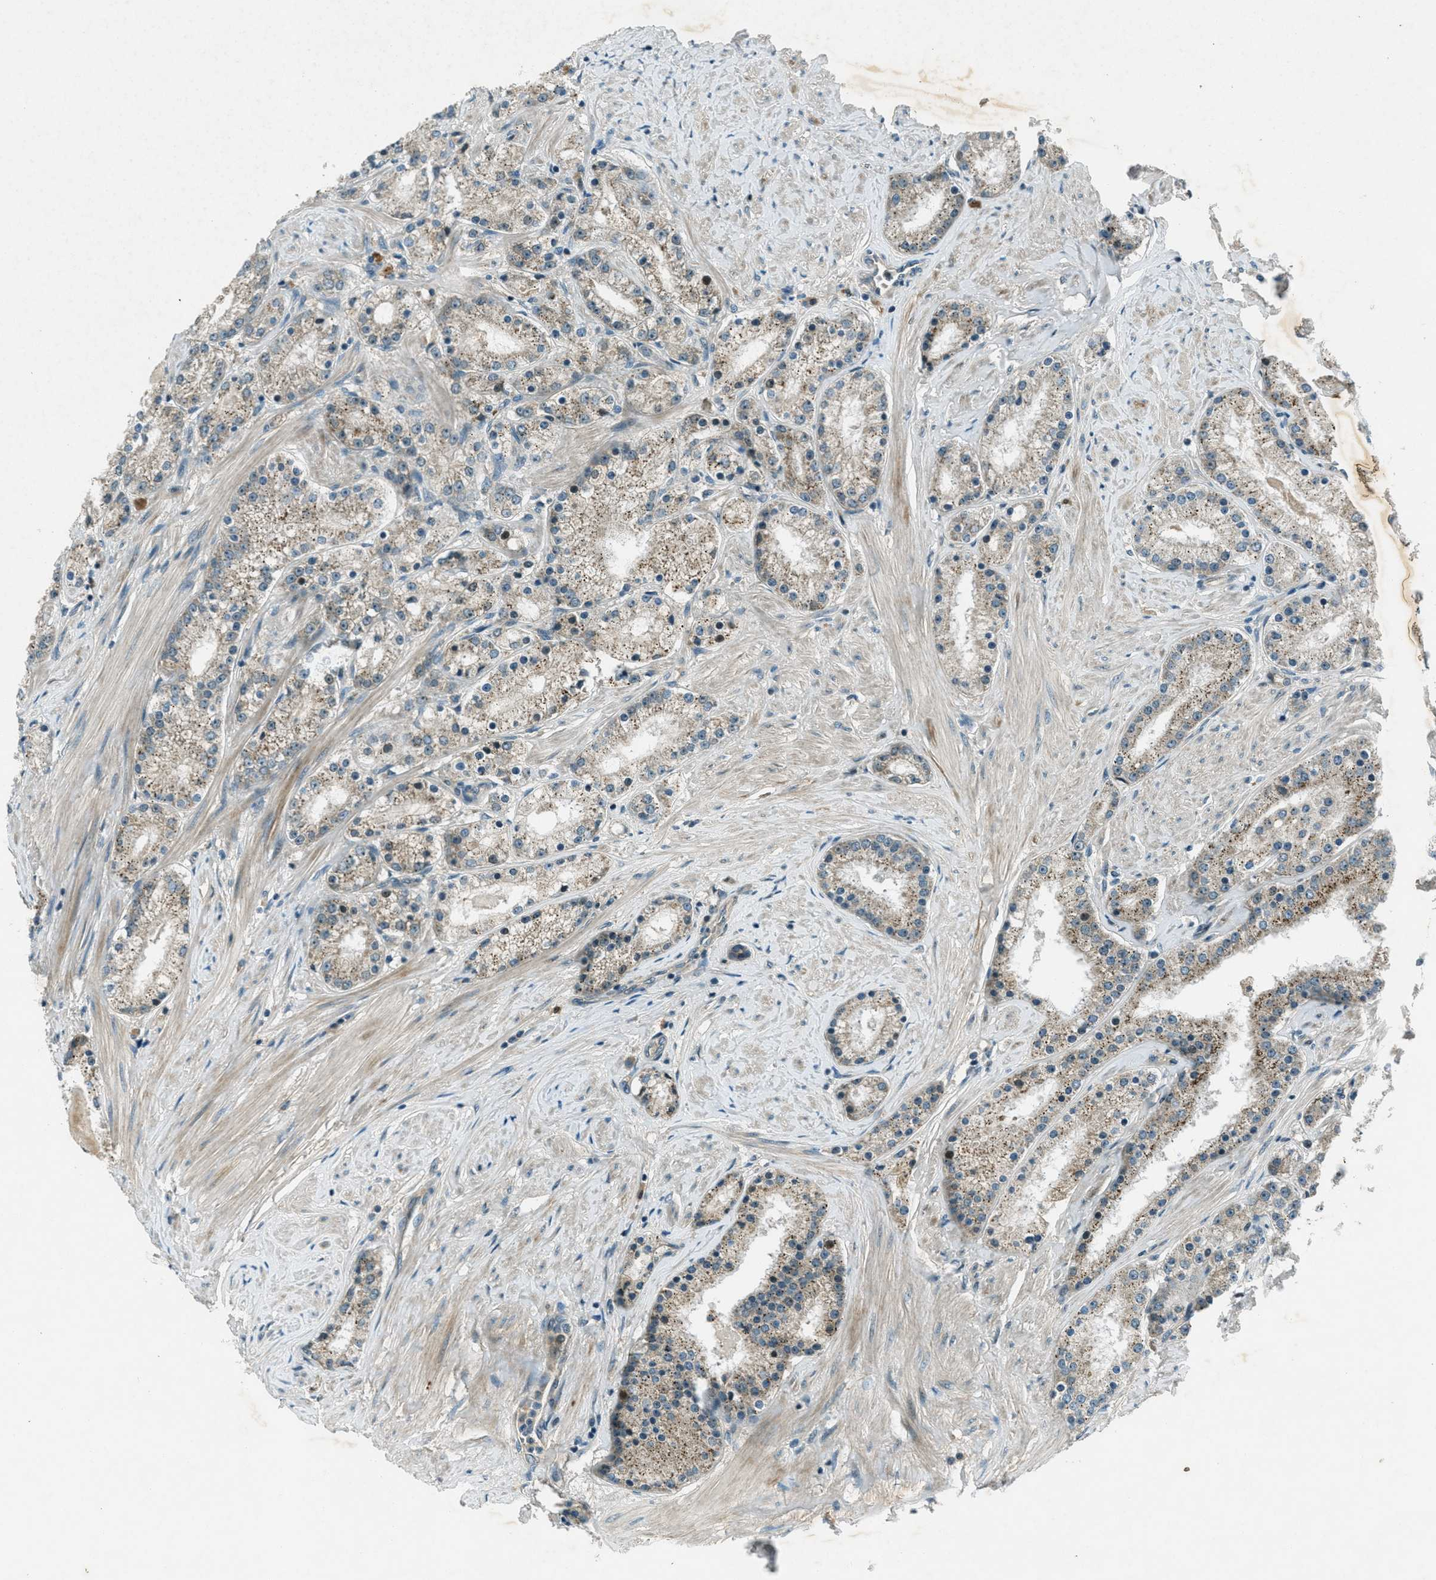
{"staining": {"intensity": "moderate", "quantity": "25%-75%", "location": "cytoplasmic/membranous"}, "tissue": "prostate cancer", "cell_type": "Tumor cells", "image_type": "cancer", "snomed": [{"axis": "morphology", "description": "Adenocarcinoma, Low grade"}, {"axis": "topography", "description": "Prostate"}], "caption": "Immunohistochemistry (DAB (3,3'-diaminobenzidine)) staining of prostate cancer (adenocarcinoma (low-grade)) shows moderate cytoplasmic/membranous protein staining in about 25%-75% of tumor cells.", "gene": "STK11", "patient": {"sex": "male", "age": 63}}